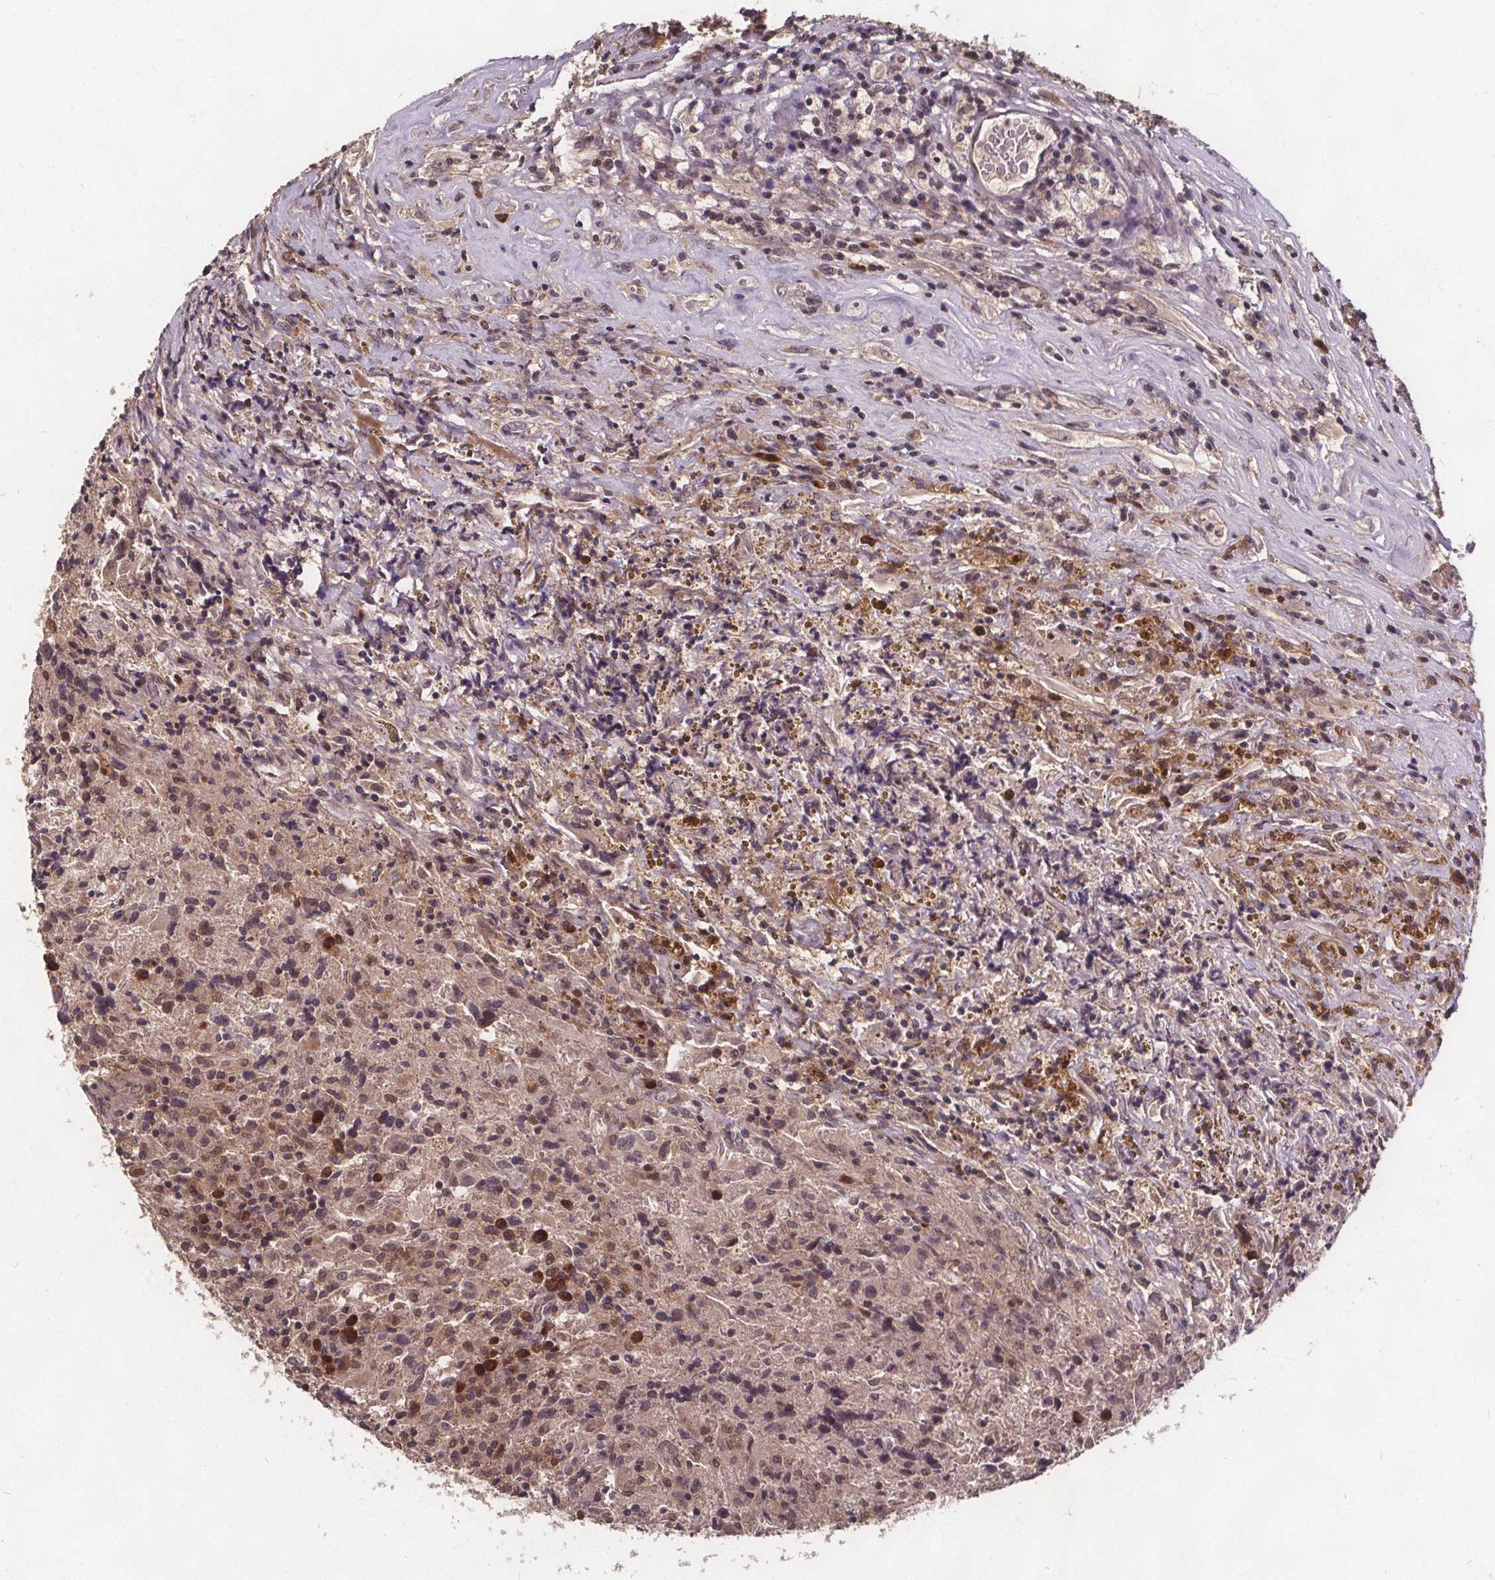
{"staining": {"intensity": "negative", "quantity": "none", "location": "none"}, "tissue": "glioma", "cell_type": "Tumor cells", "image_type": "cancer", "snomed": [{"axis": "morphology", "description": "Glioma, malignant, High grade"}, {"axis": "topography", "description": "Brain"}], "caption": "IHC photomicrograph of human glioma stained for a protein (brown), which reveals no positivity in tumor cells.", "gene": "USP9X", "patient": {"sex": "male", "age": 68}}